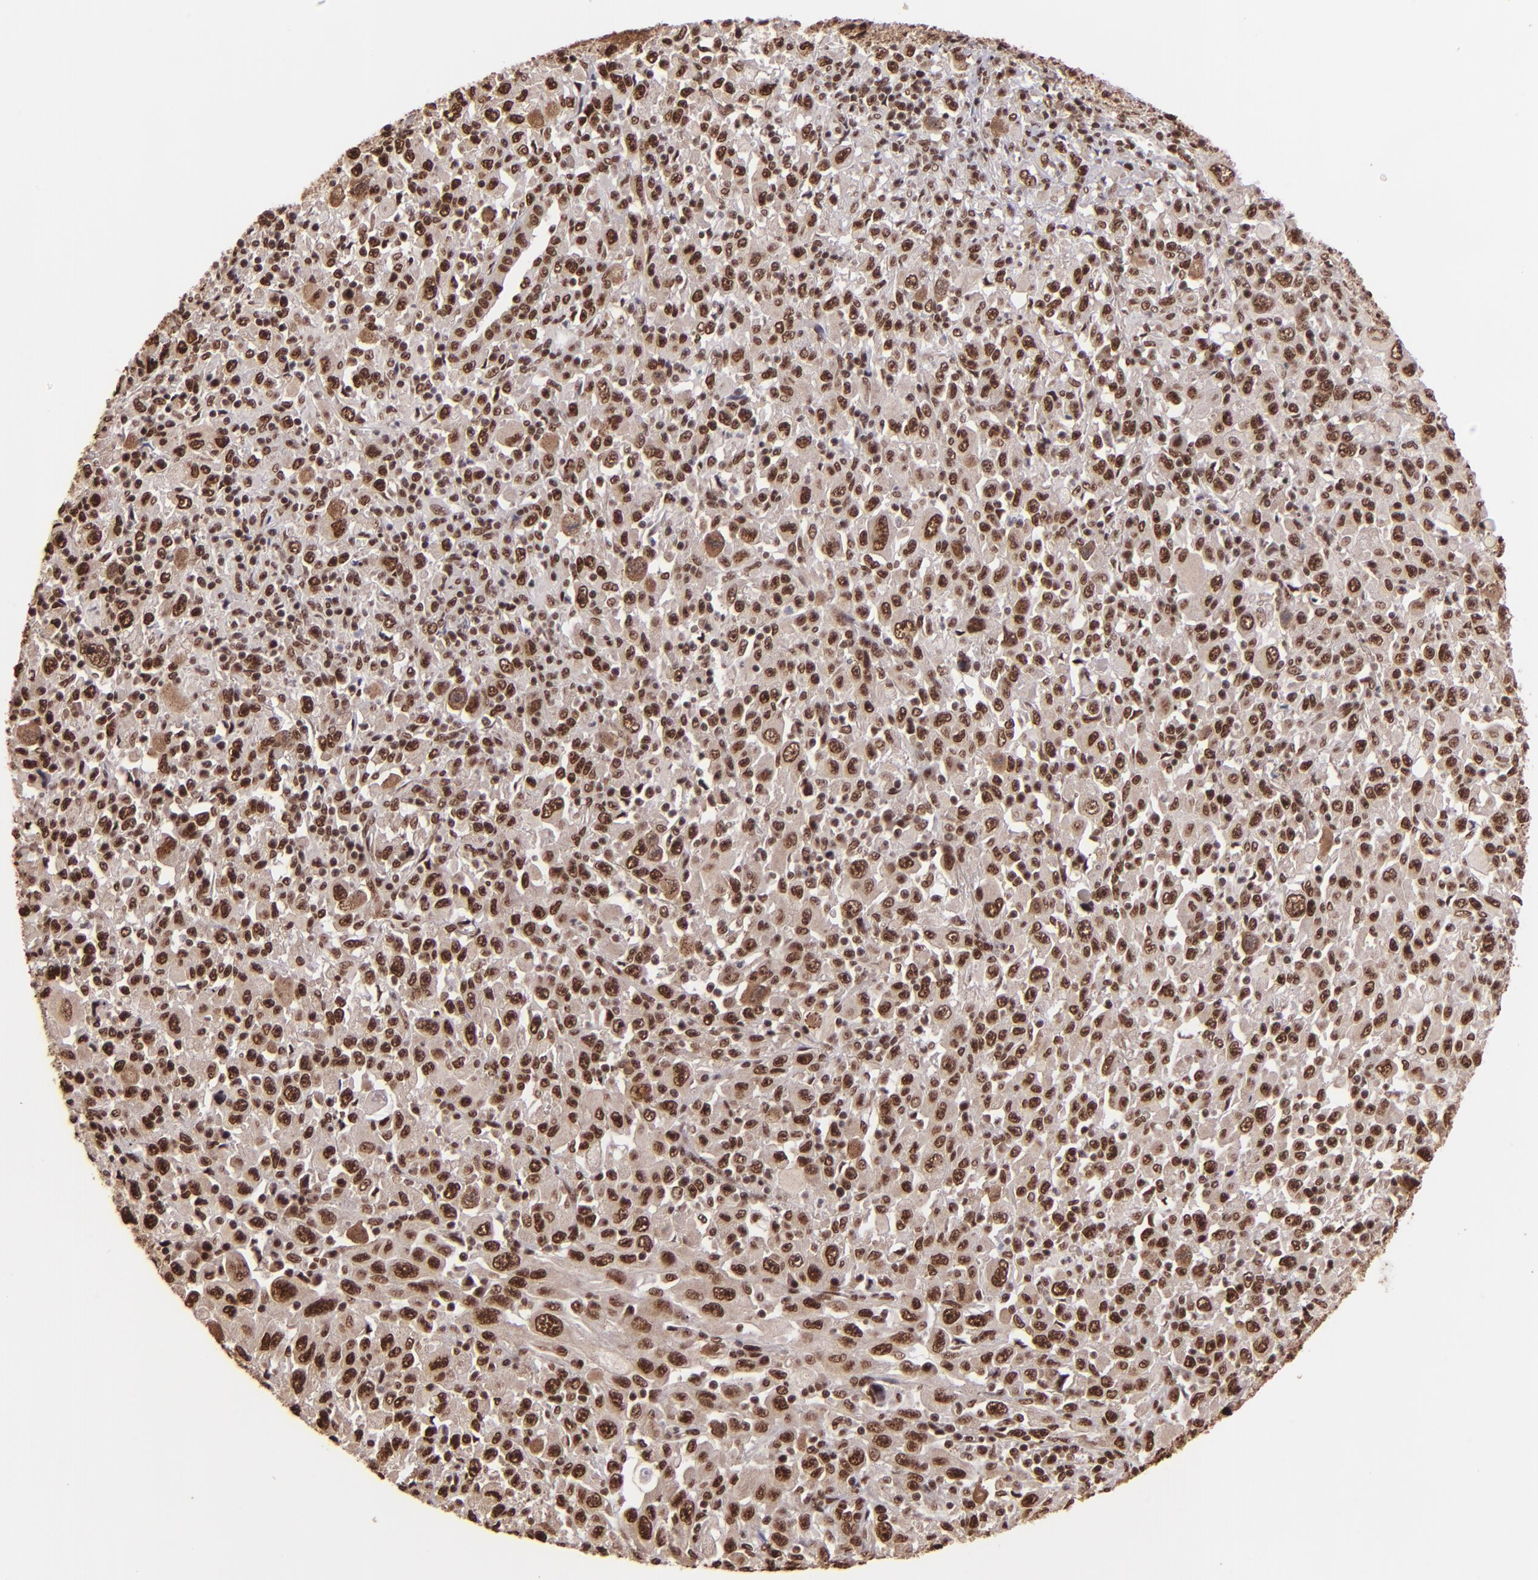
{"staining": {"intensity": "strong", "quantity": ">75%", "location": "nuclear"}, "tissue": "melanoma", "cell_type": "Tumor cells", "image_type": "cancer", "snomed": [{"axis": "morphology", "description": "Malignant melanoma, Metastatic site"}, {"axis": "topography", "description": "Skin"}], "caption": "Immunohistochemical staining of melanoma demonstrates high levels of strong nuclear protein positivity in approximately >75% of tumor cells.", "gene": "PQBP1", "patient": {"sex": "female", "age": 56}}